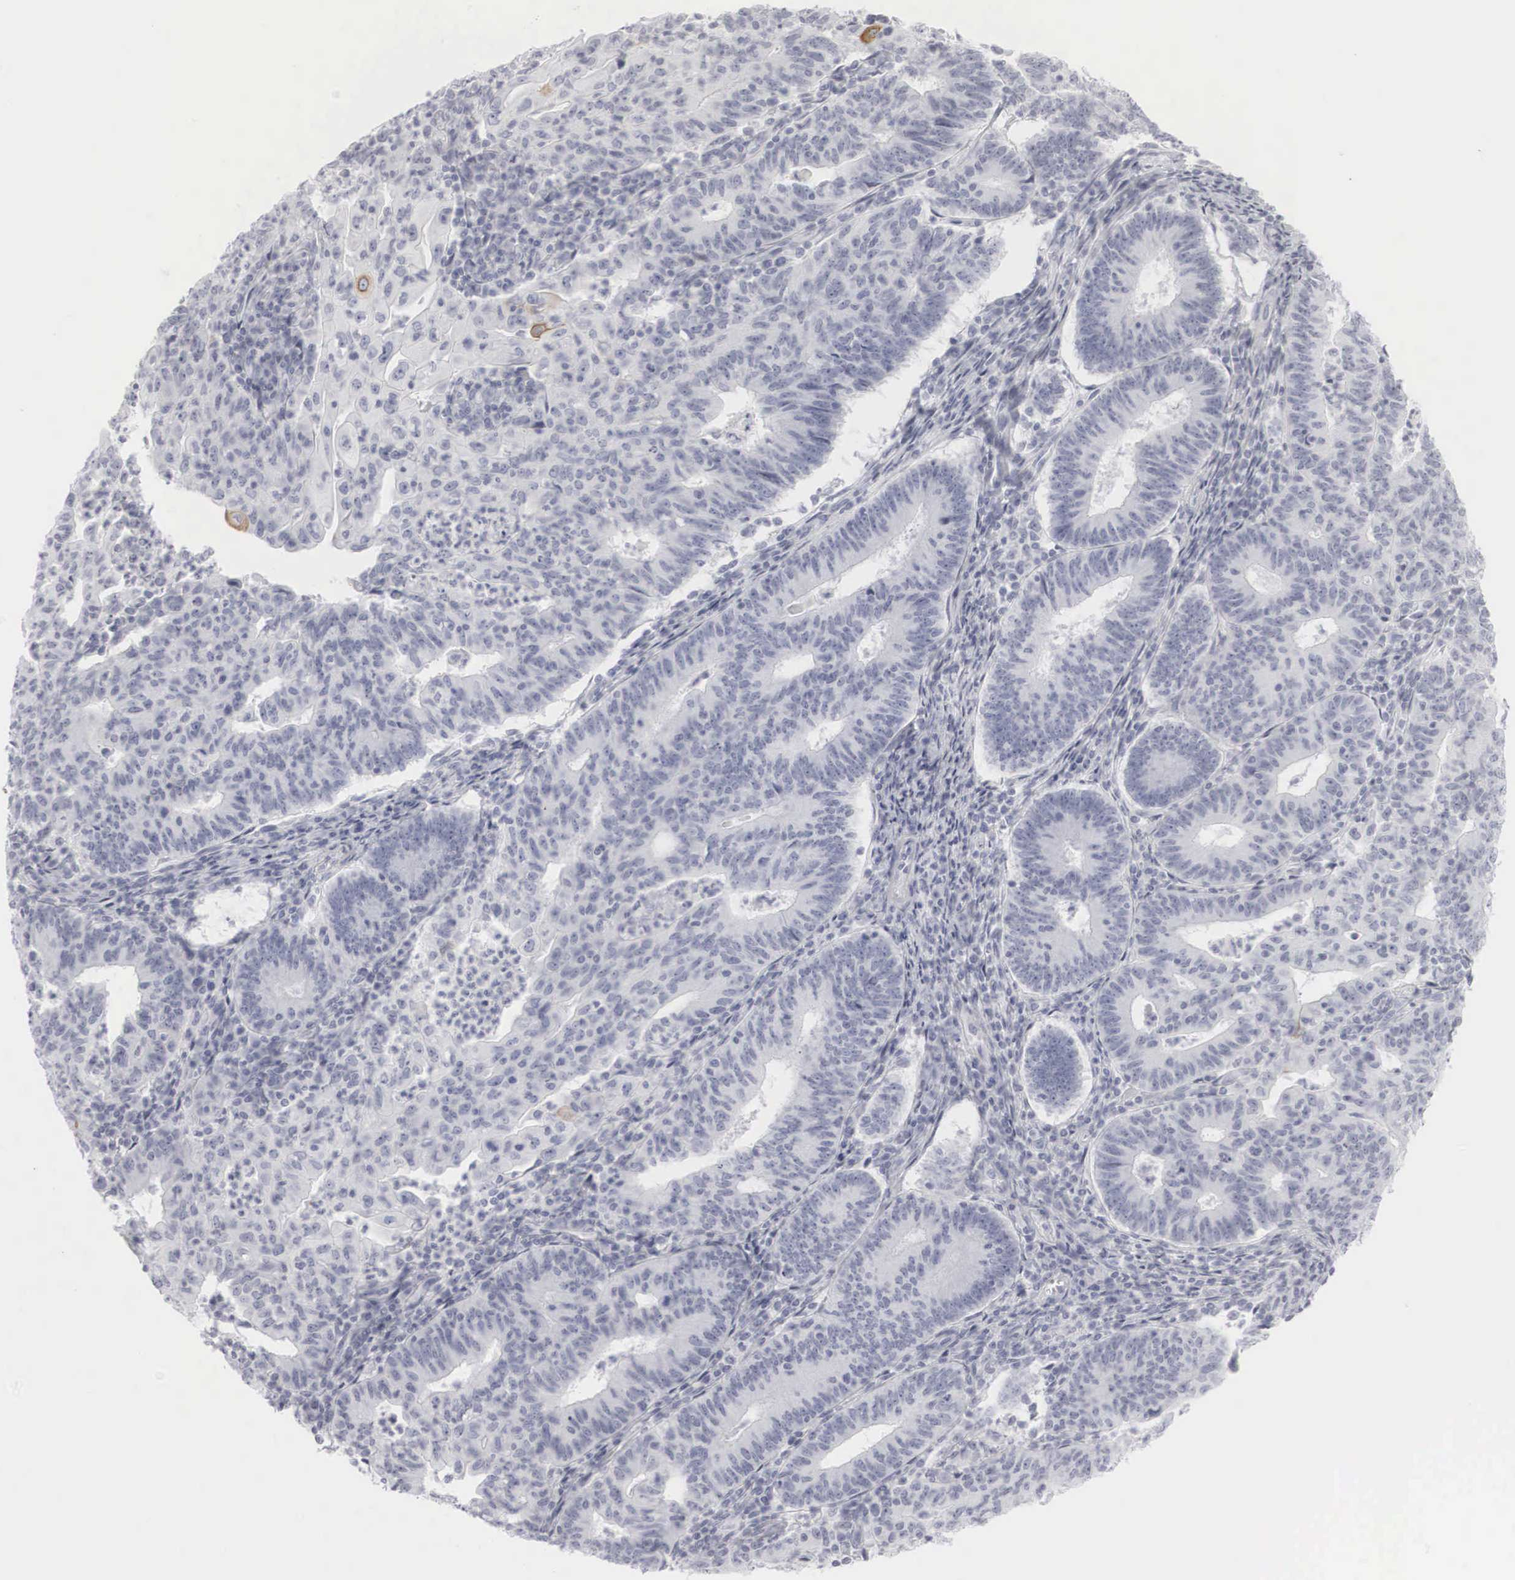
{"staining": {"intensity": "negative", "quantity": "none", "location": "none"}, "tissue": "endometrial cancer", "cell_type": "Tumor cells", "image_type": "cancer", "snomed": [{"axis": "morphology", "description": "Adenocarcinoma, NOS"}, {"axis": "topography", "description": "Endometrium"}], "caption": "This is an IHC image of endometrial cancer (adenocarcinoma). There is no staining in tumor cells.", "gene": "KRT14", "patient": {"sex": "female", "age": 60}}